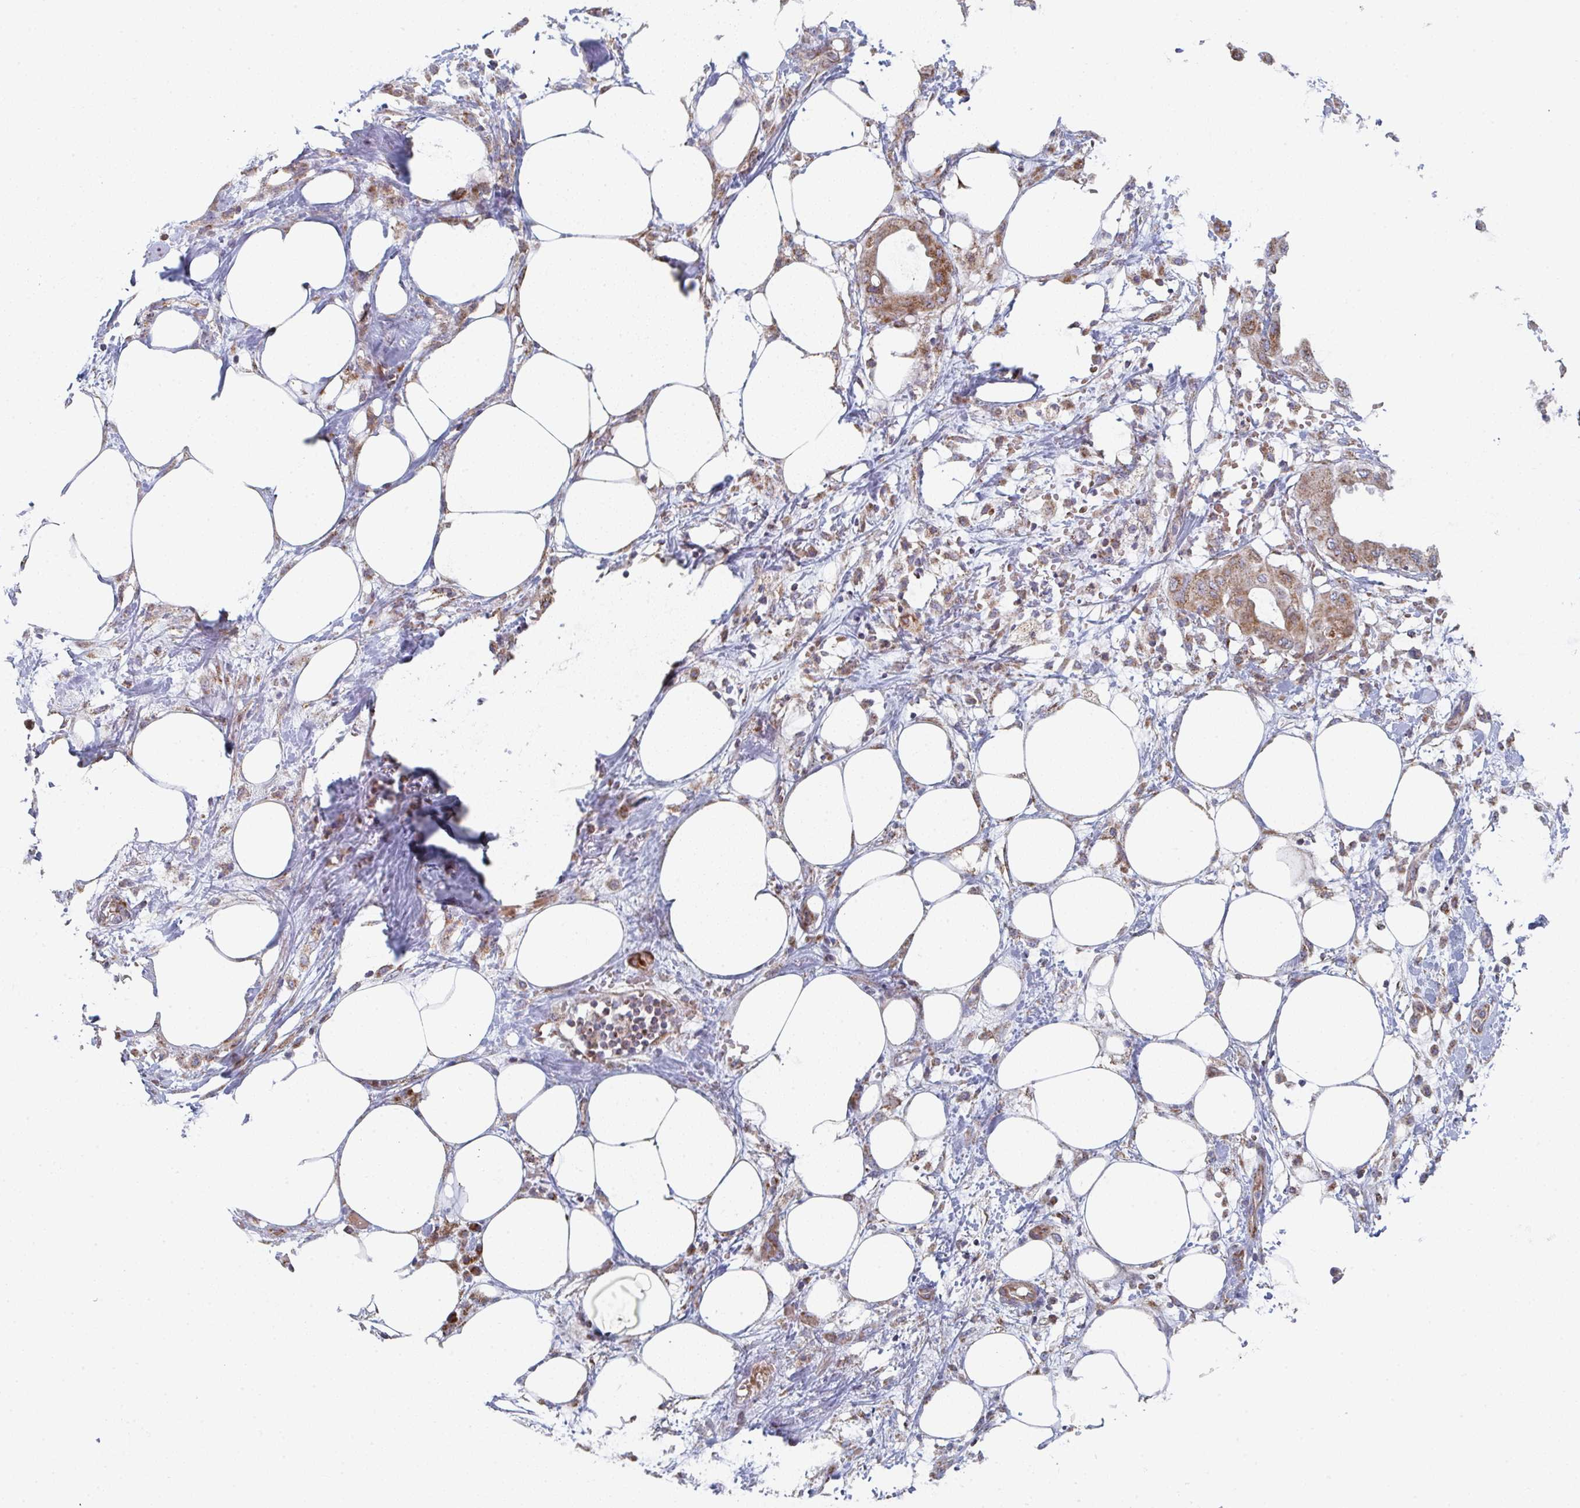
{"staining": {"intensity": "moderate", "quantity": ">75%", "location": "cytoplasmic/membranous"}, "tissue": "pancreatic cancer", "cell_type": "Tumor cells", "image_type": "cancer", "snomed": [{"axis": "morphology", "description": "Adenocarcinoma, NOS"}, {"axis": "topography", "description": "Pancreas"}], "caption": "Immunohistochemical staining of human adenocarcinoma (pancreatic) displays medium levels of moderate cytoplasmic/membranous protein staining in approximately >75% of tumor cells.", "gene": "ZNF644", "patient": {"sex": "male", "age": 68}}